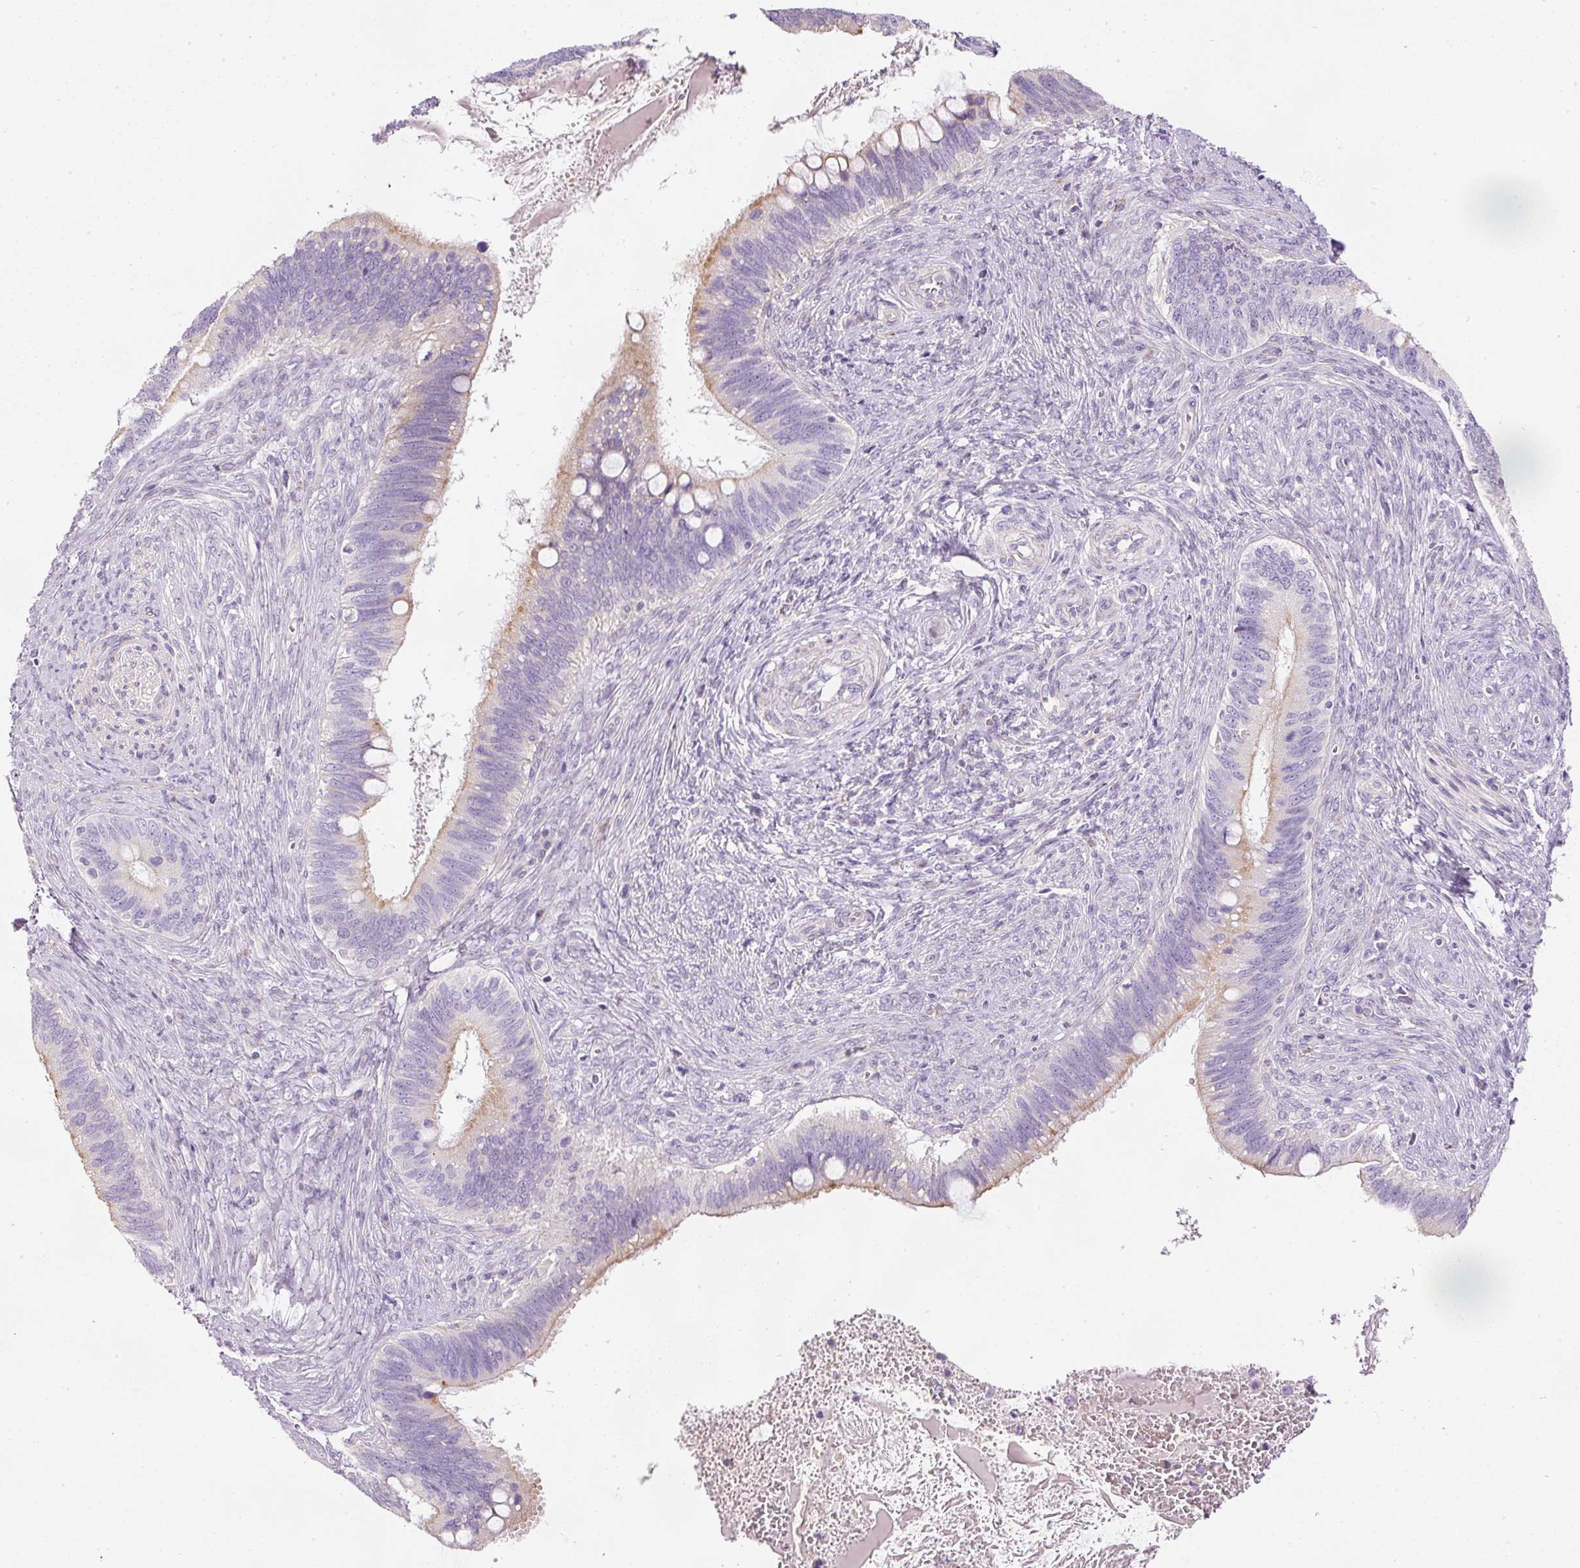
{"staining": {"intensity": "weak", "quantity": "25%-75%", "location": "cytoplasmic/membranous"}, "tissue": "cervical cancer", "cell_type": "Tumor cells", "image_type": "cancer", "snomed": [{"axis": "morphology", "description": "Adenocarcinoma, NOS"}, {"axis": "topography", "description": "Cervix"}], "caption": "Human adenocarcinoma (cervical) stained with a protein marker exhibits weak staining in tumor cells.", "gene": "KPNA5", "patient": {"sex": "female", "age": 42}}